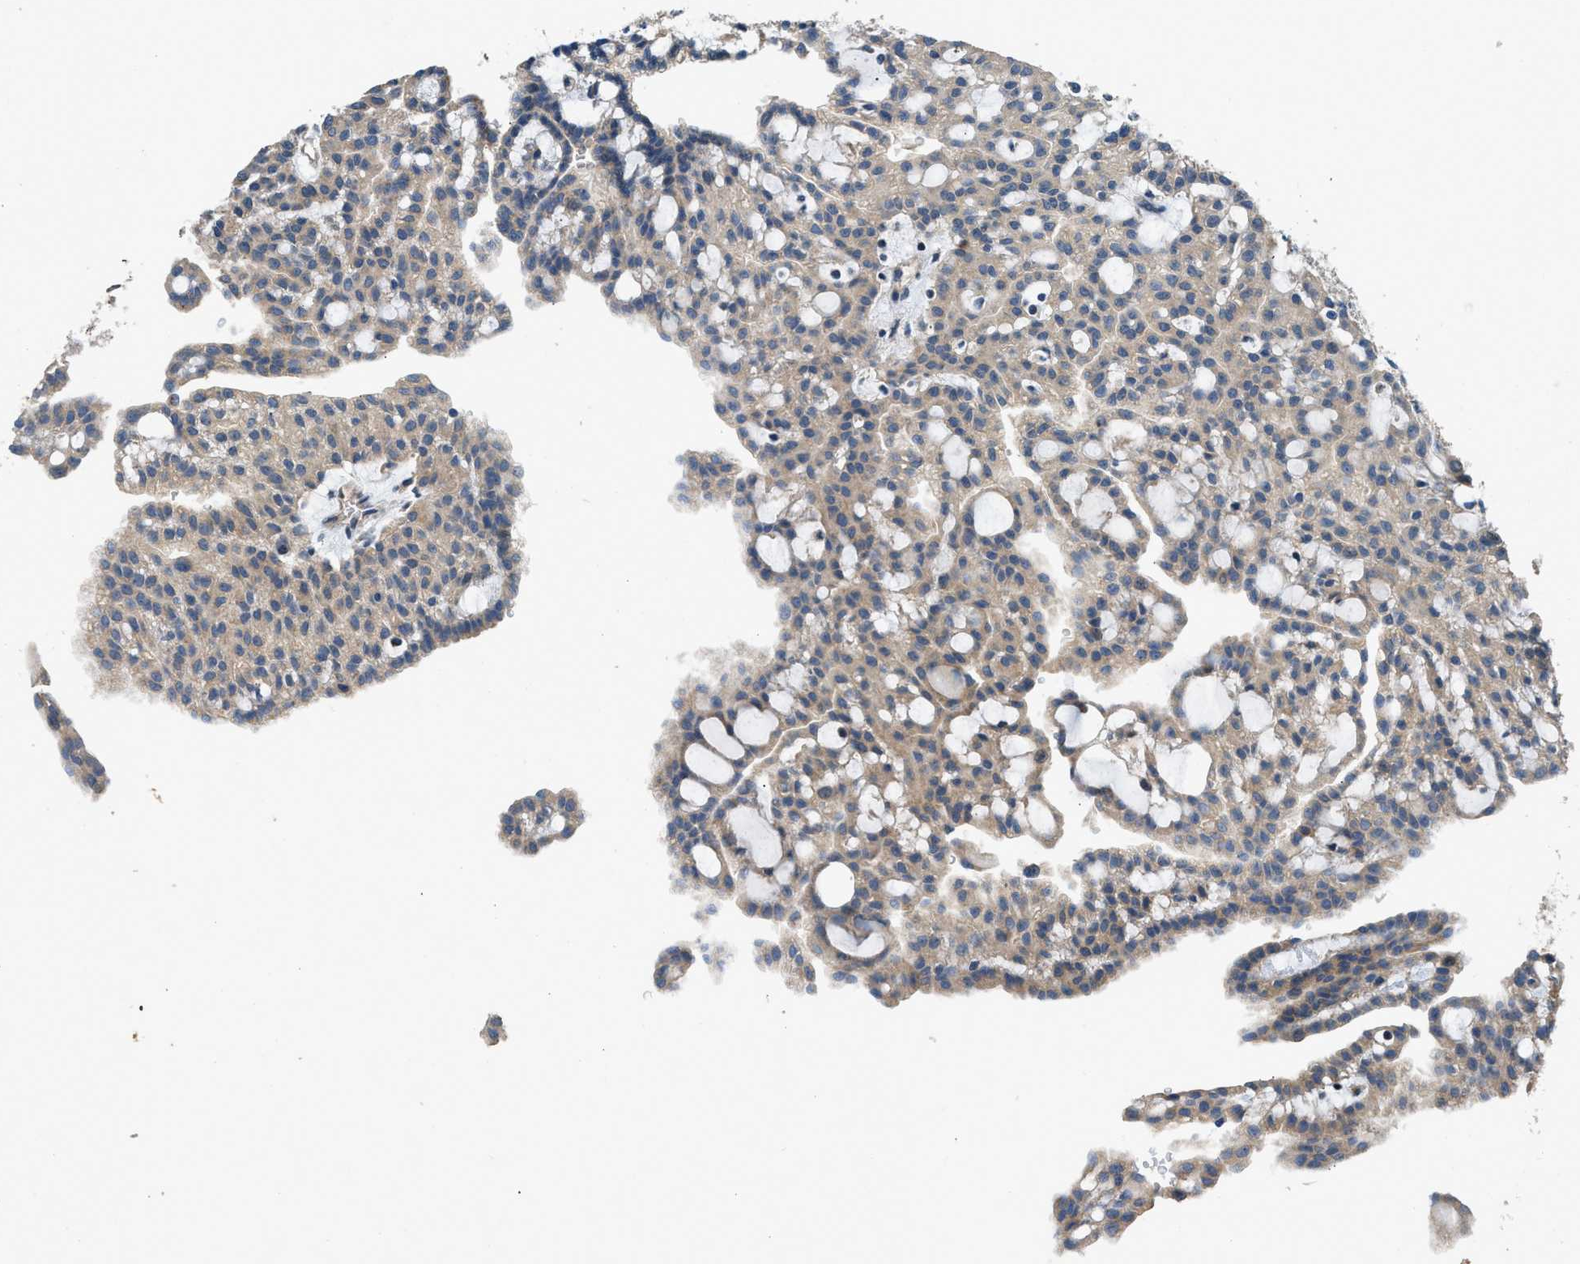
{"staining": {"intensity": "moderate", "quantity": "25%-75%", "location": "cytoplasmic/membranous"}, "tissue": "renal cancer", "cell_type": "Tumor cells", "image_type": "cancer", "snomed": [{"axis": "morphology", "description": "Adenocarcinoma, NOS"}, {"axis": "topography", "description": "Kidney"}], "caption": "IHC micrograph of neoplastic tissue: adenocarcinoma (renal) stained using immunohistochemistry shows medium levels of moderate protein expression localized specifically in the cytoplasmic/membranous of tumor cells, appearing as a cytoplasmic/membranous brown color.", "gene": "IL3RA", "patient": {"sex": "male", "age": 63}}